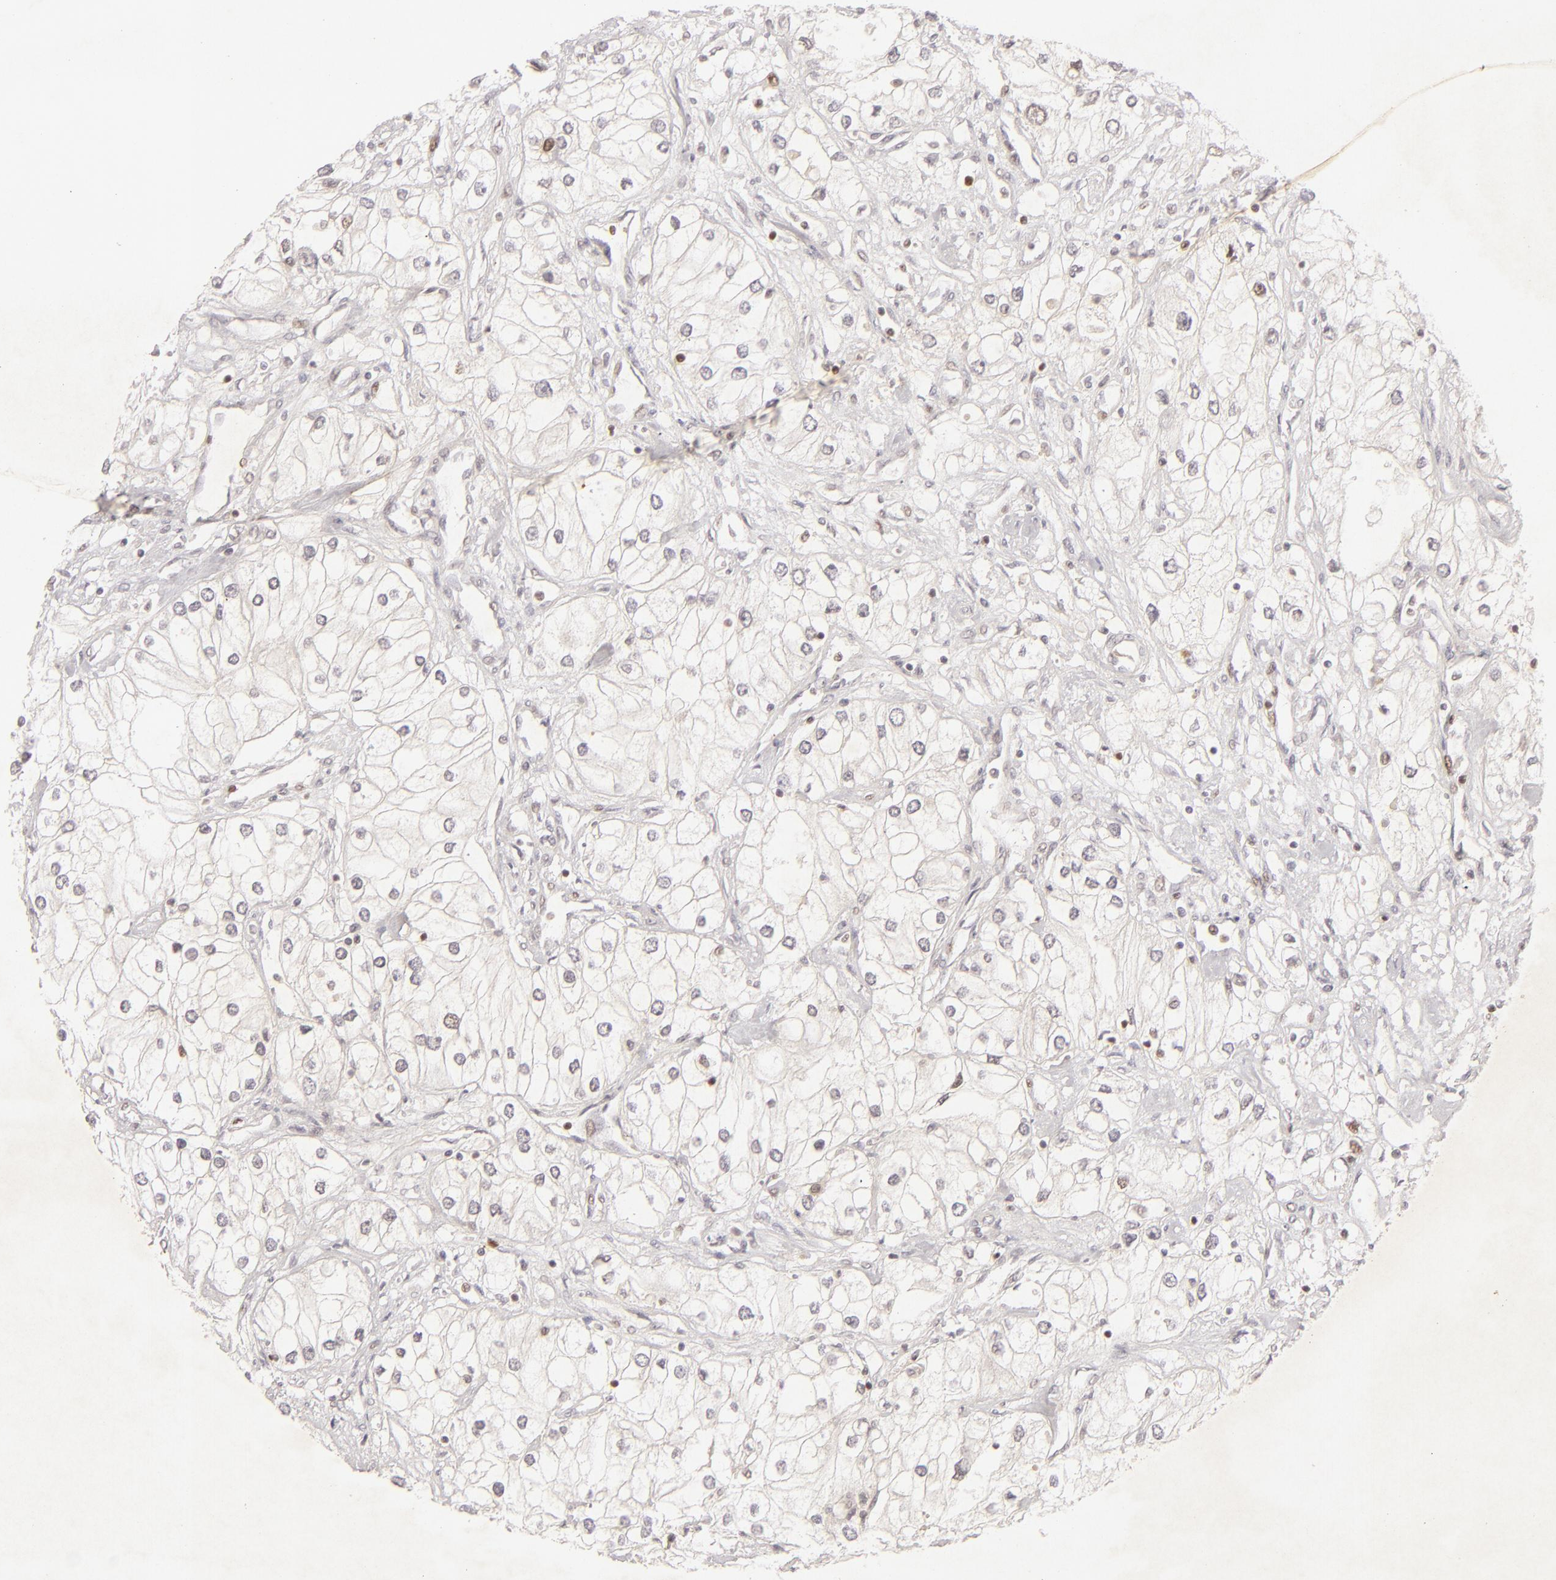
{"staining": {"intensity": "weak", "quantity": "<25%", "location": "nuclear"}, "tissue": "renal cancer", "cell_type": "Tumor cells", "image_type": "cancer", "snomed": [{"axis": "morphology", "description": "Adenocarcinoma, NOS"}, {"axis": "topography", "description": "Kidney"}], "caption": "This is a micrograph of immunohistochemistry (IHC) staining of renal cancer, which shows no staining in tumor cells. (Brightfield microscopy of DAB immunohistochemistry at high magnification).", "gene": "FEN1", "patient": {"sex": "male", "age": 57}}